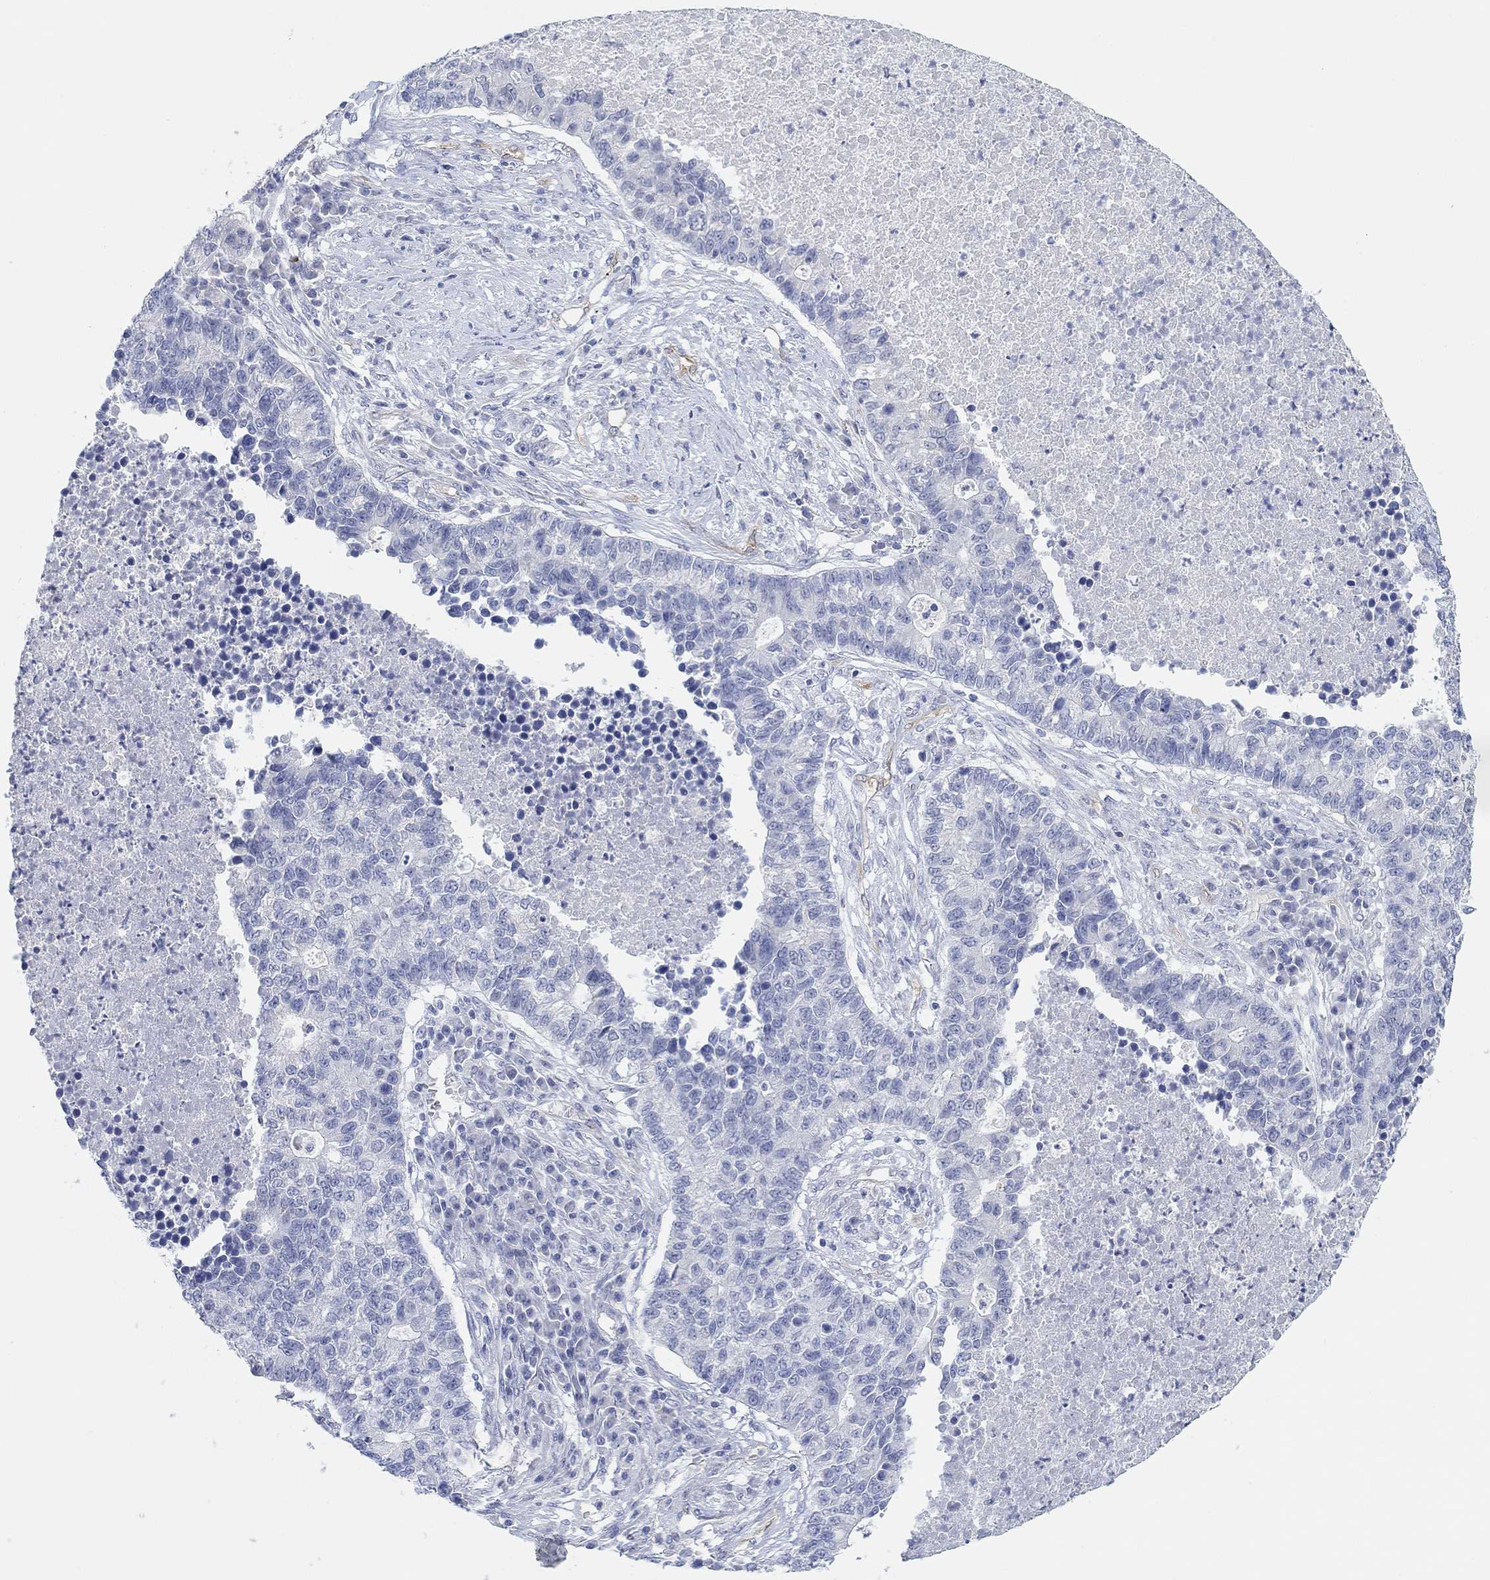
{"staining": {"intensity": "negative", "quantity": "none", "location": "none"}, "tissue": "lung cancer", "cell_type": "Tumor cells", "image_type": "cancer", "snomed": [{"axis": "morphology", "description": "Adenocarcinoma, NOS"}, {"axis": "topography", "description": "Lung"}], "caption": "Adenocarcinoma (lung) stained for a protein using immunohistochemistry demonstrates no expression tumor cells.", "gene": "VAT1L", "patient": {"sex": "male", "age": 57}}